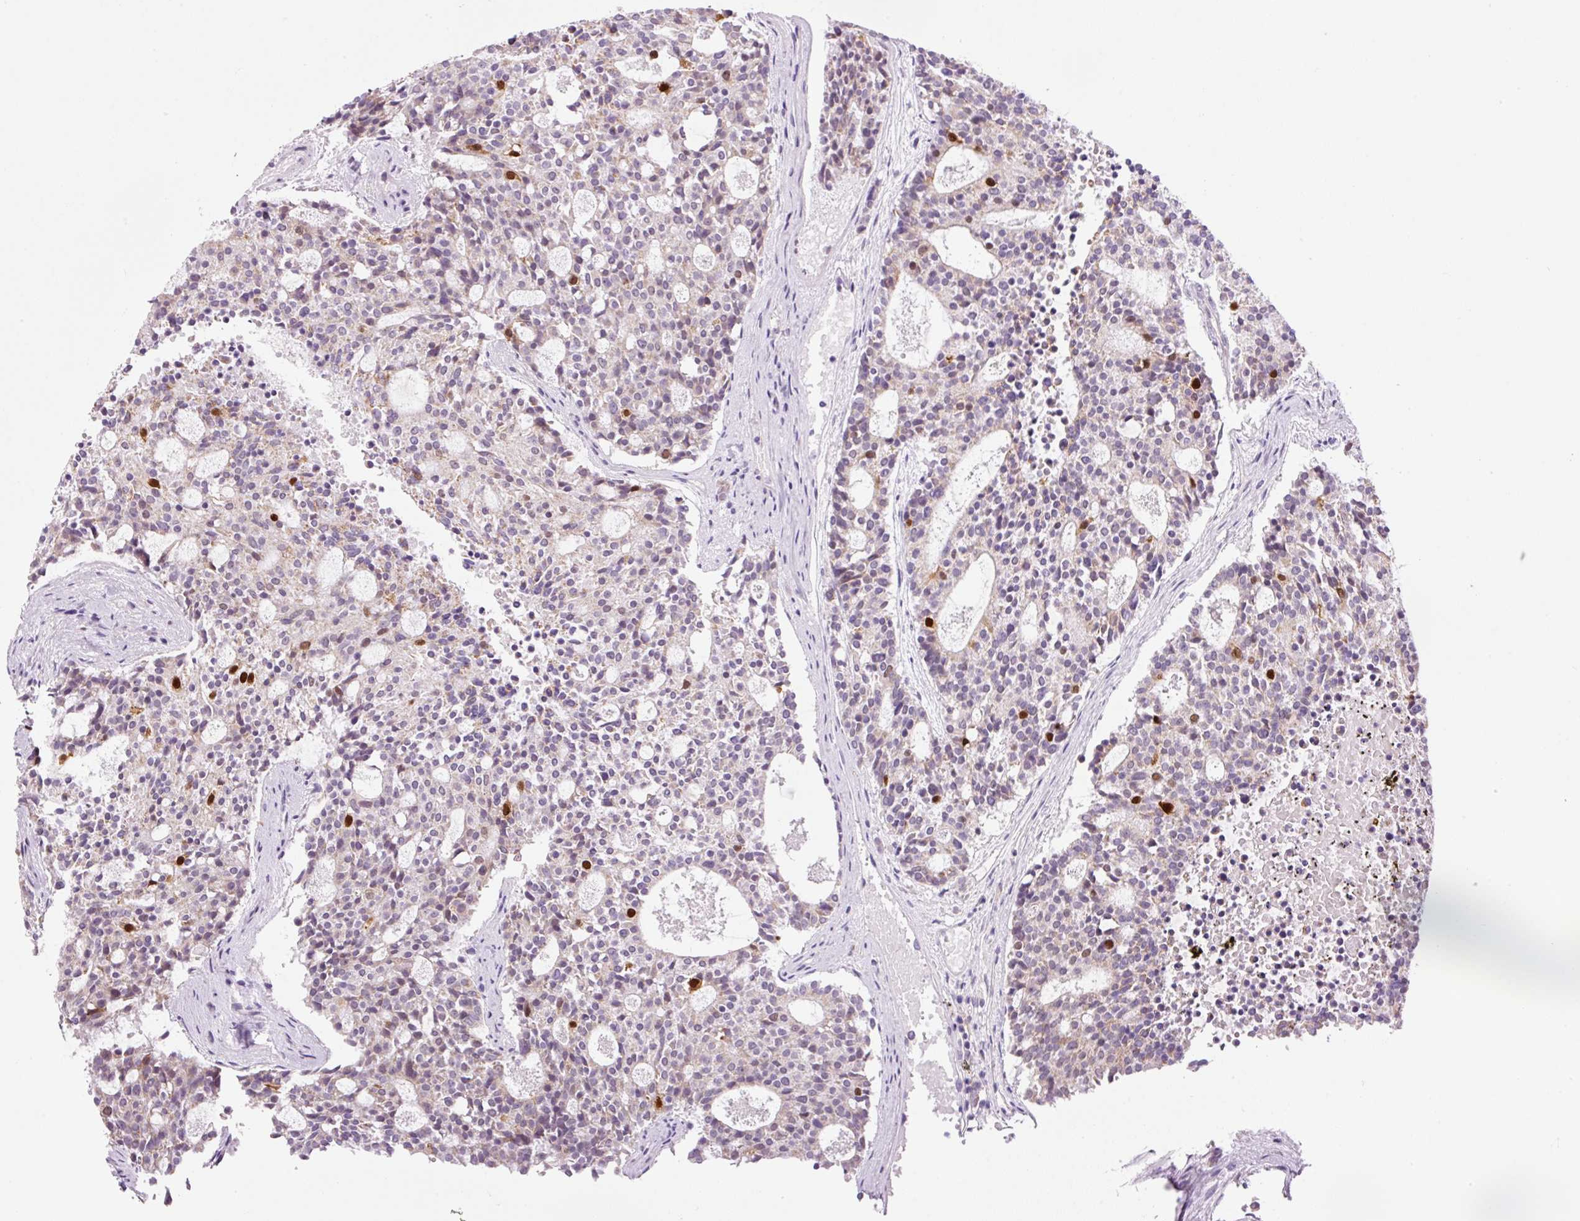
{"staining": {"intensity": "strong", "quantity": "<25%", "location": "nuclear"}, "tissue": "carcinoid", "cell_type": "Tumor cells", "image_type": "cancer", "snomed": [{"axis": "morphology", "description": "Carcinoid, malignant, NOS"}, {"axis": "topography", "description": "Pancreas"}], "caption": "Human carcinoid (malignant) stained with a brown dye demonstrates strong nuclear positive staining in approximately <25% of tumor cells.", "gene": "KPNA2", "patient": {"sex": "female", "age": 54}}